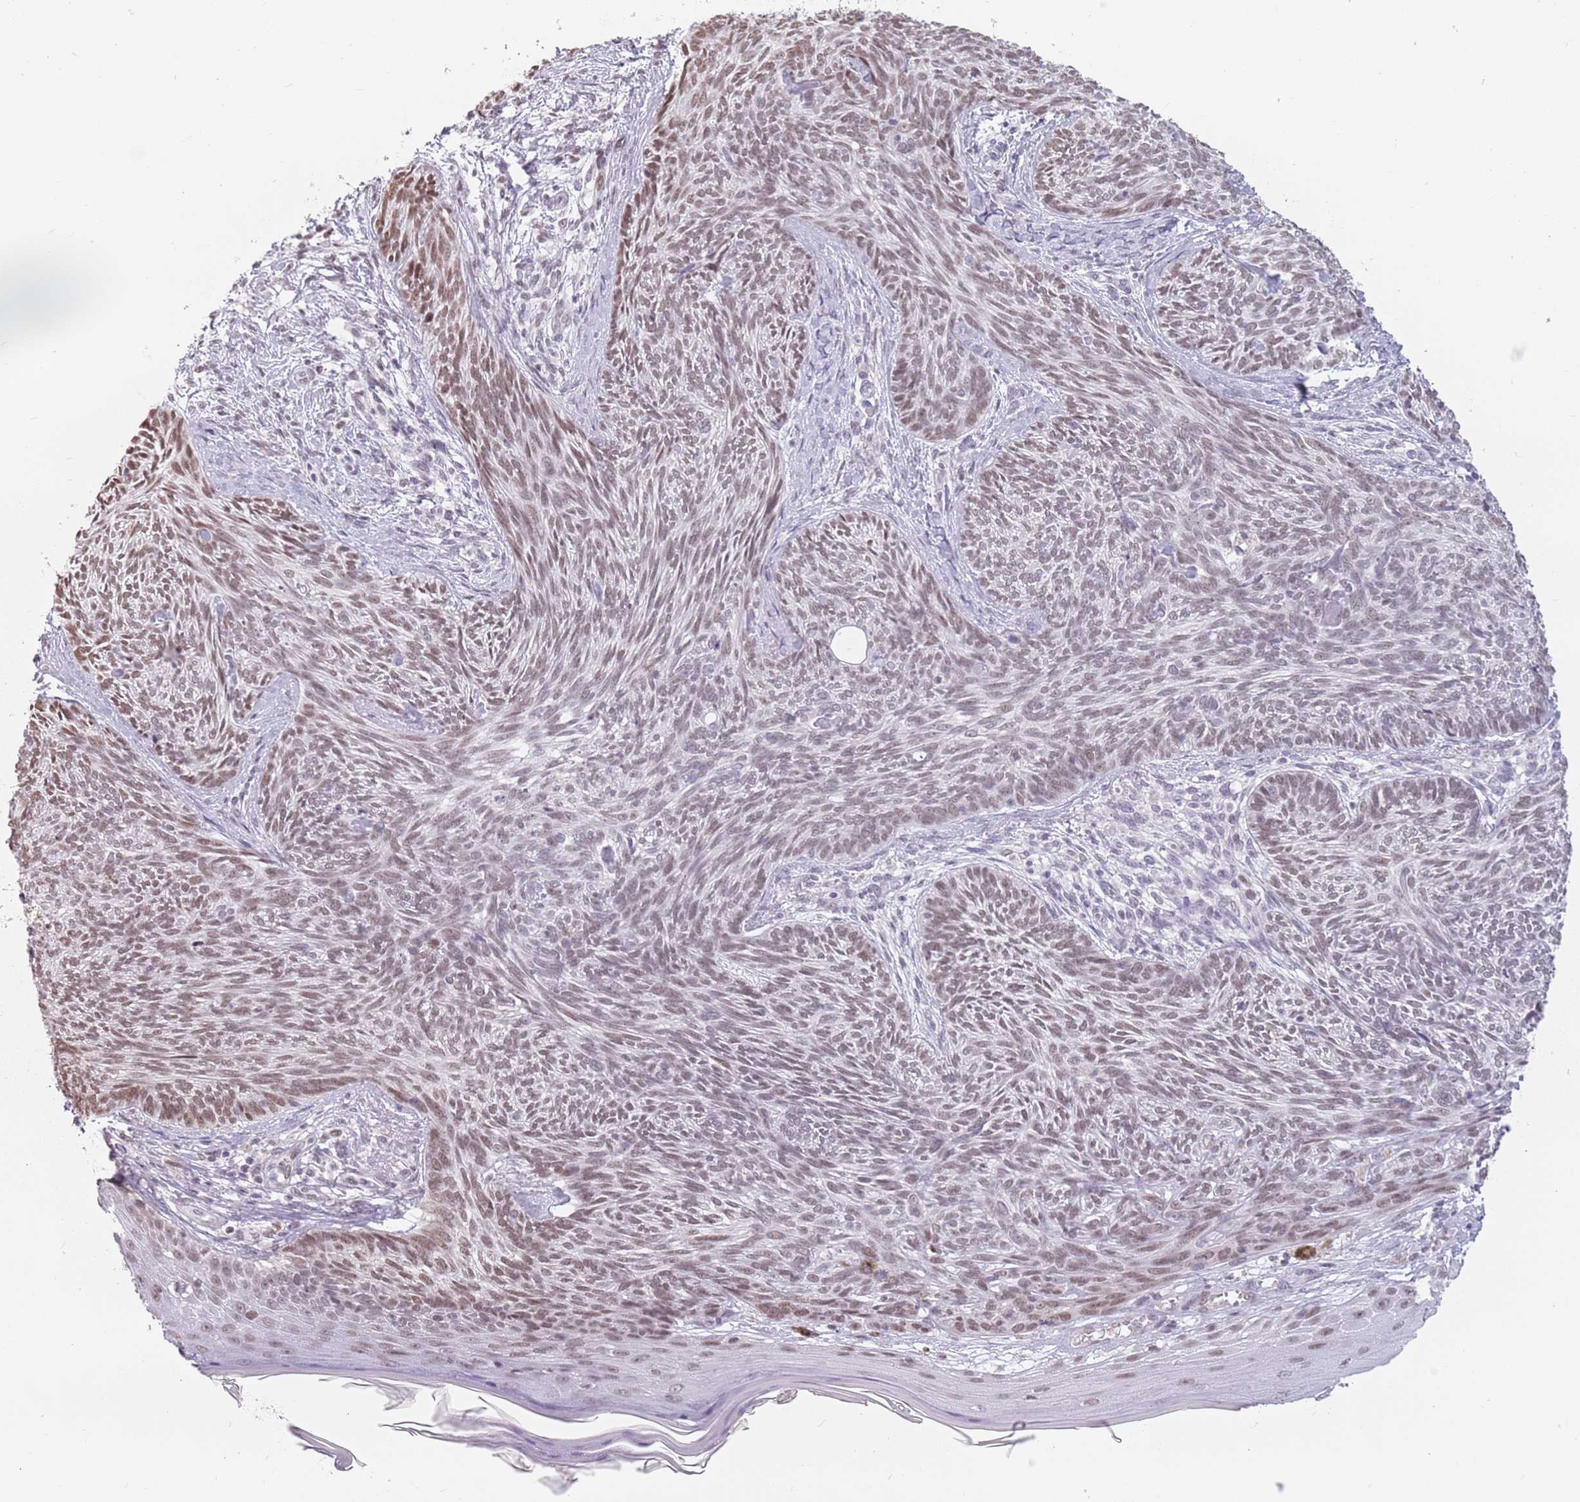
{"staining": {"intensity": "moderate", "quantity": ">75%", "location": "nuclear"}, "tissue": "skin cancer", "cell_type": "Tumor cells", "image_type": "cancer", "snomed": [{"axis": "morphology", "description": "Basal cell carcinoma"}, {"axis": "topography", "description": "Skin"}], "caption": "Brown immunohistochemical staining in human skin cancer (basal cell carcinoma) shows moderate nuclear expression in approximately >75% of tumor cells.", "gene": "PTCHD1", "patient": {"sex": "male", "age": 73}}